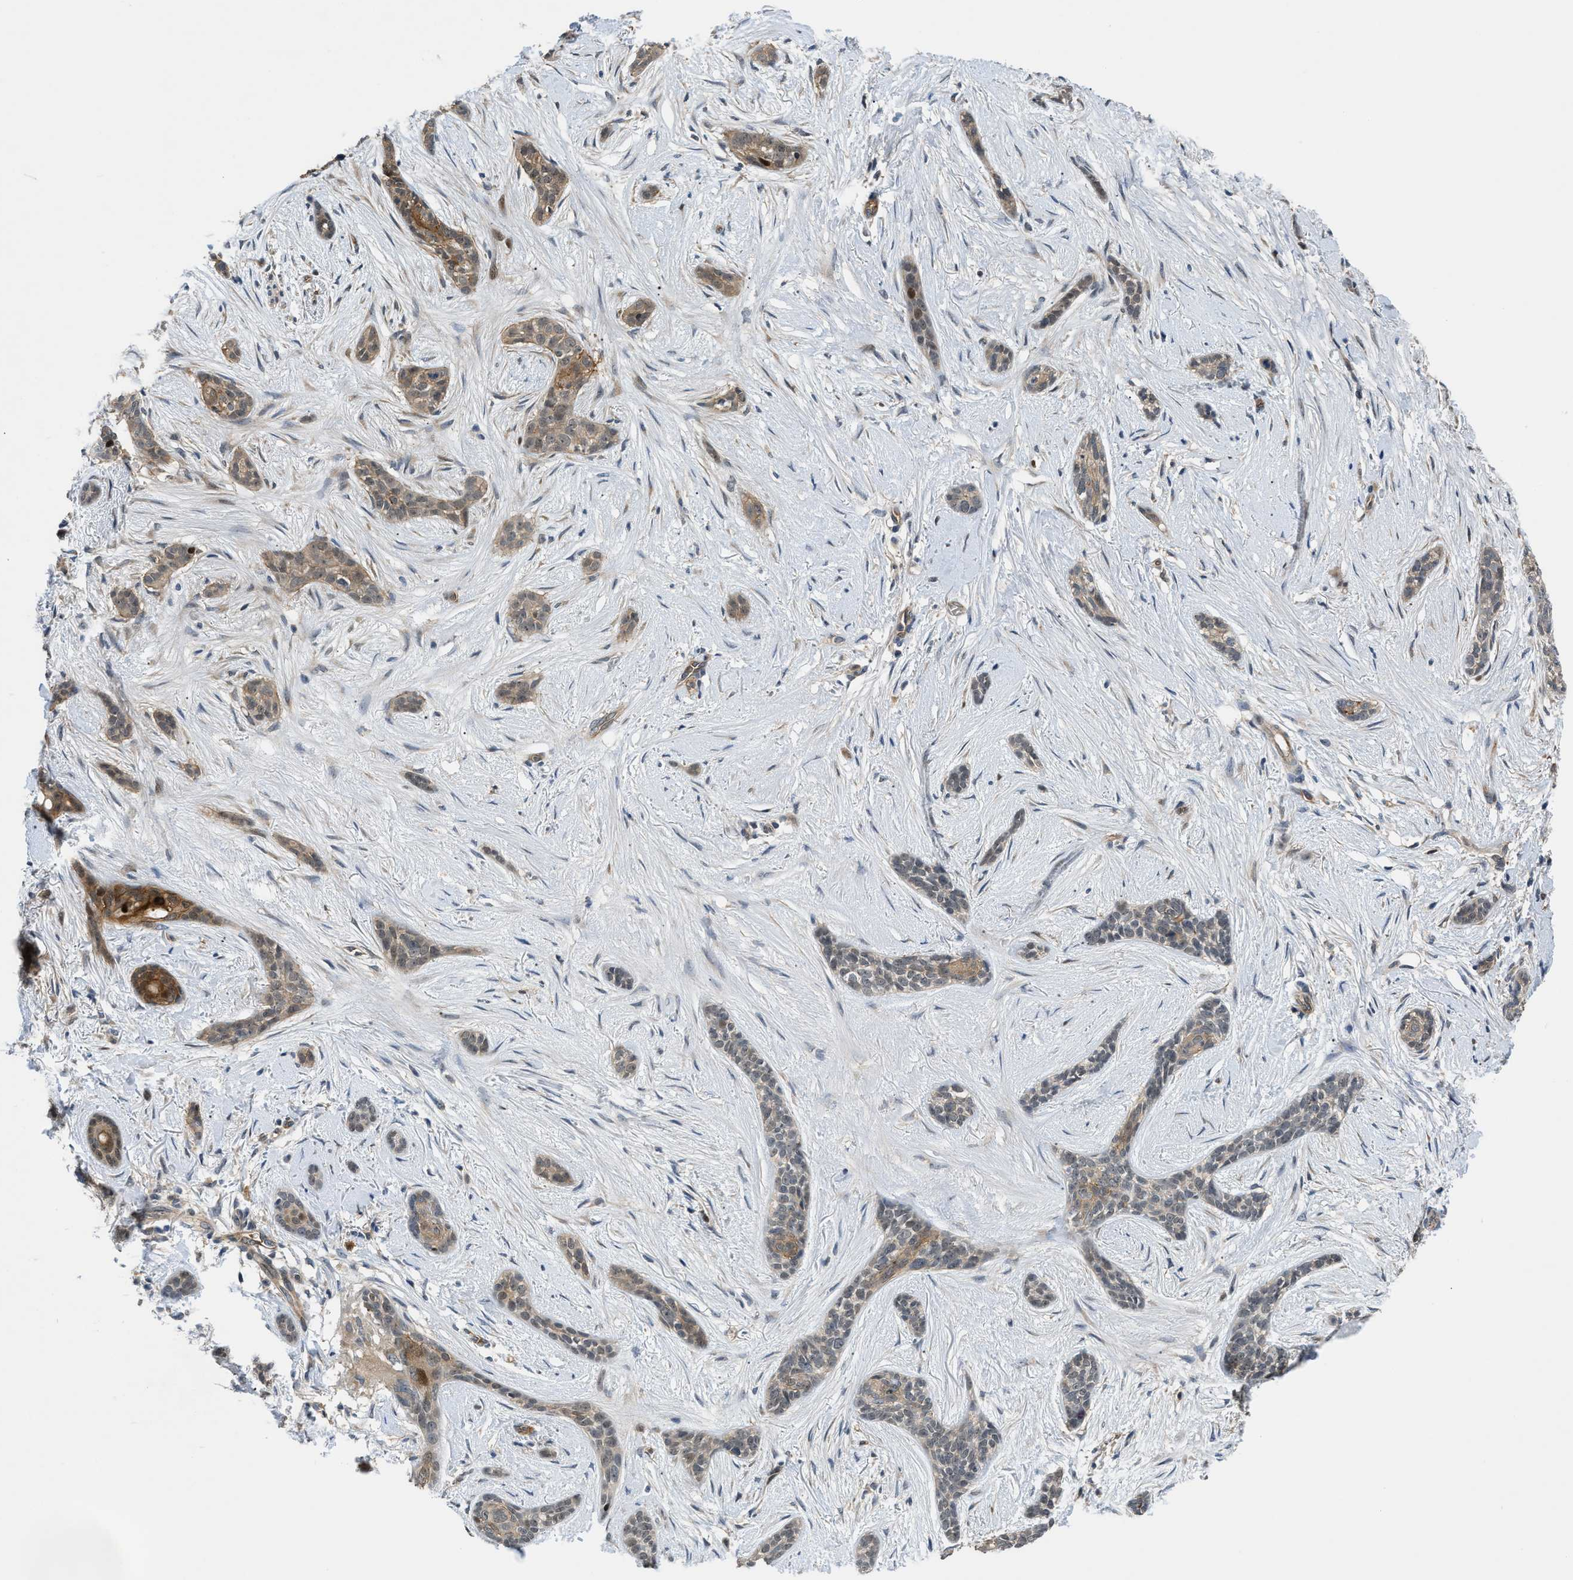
{"staining": {"intensity": "moderate", "quantity": "<25%", "location": "cytoplasmic/membranous"}, "tissue": "skin cancer", "cell_type": "Tumor cells", "image_type": "cancer", "snomed": [{"axis": "morphology", "description": "Basal cell carcinoma"}, {"axis": "morphology", "description": "Adnexal tumor, benign"}, {"axis": "topography", "description": "Skin"}], "caption": "Protein staining of skin cancer (basal cell carcinoma) tissue demonstrates moderate cytoplasmic/membranous expression in about <25% of tumor cells.", "gene": "TRAK2", "patient": {"sex": "female", "age": 42}}